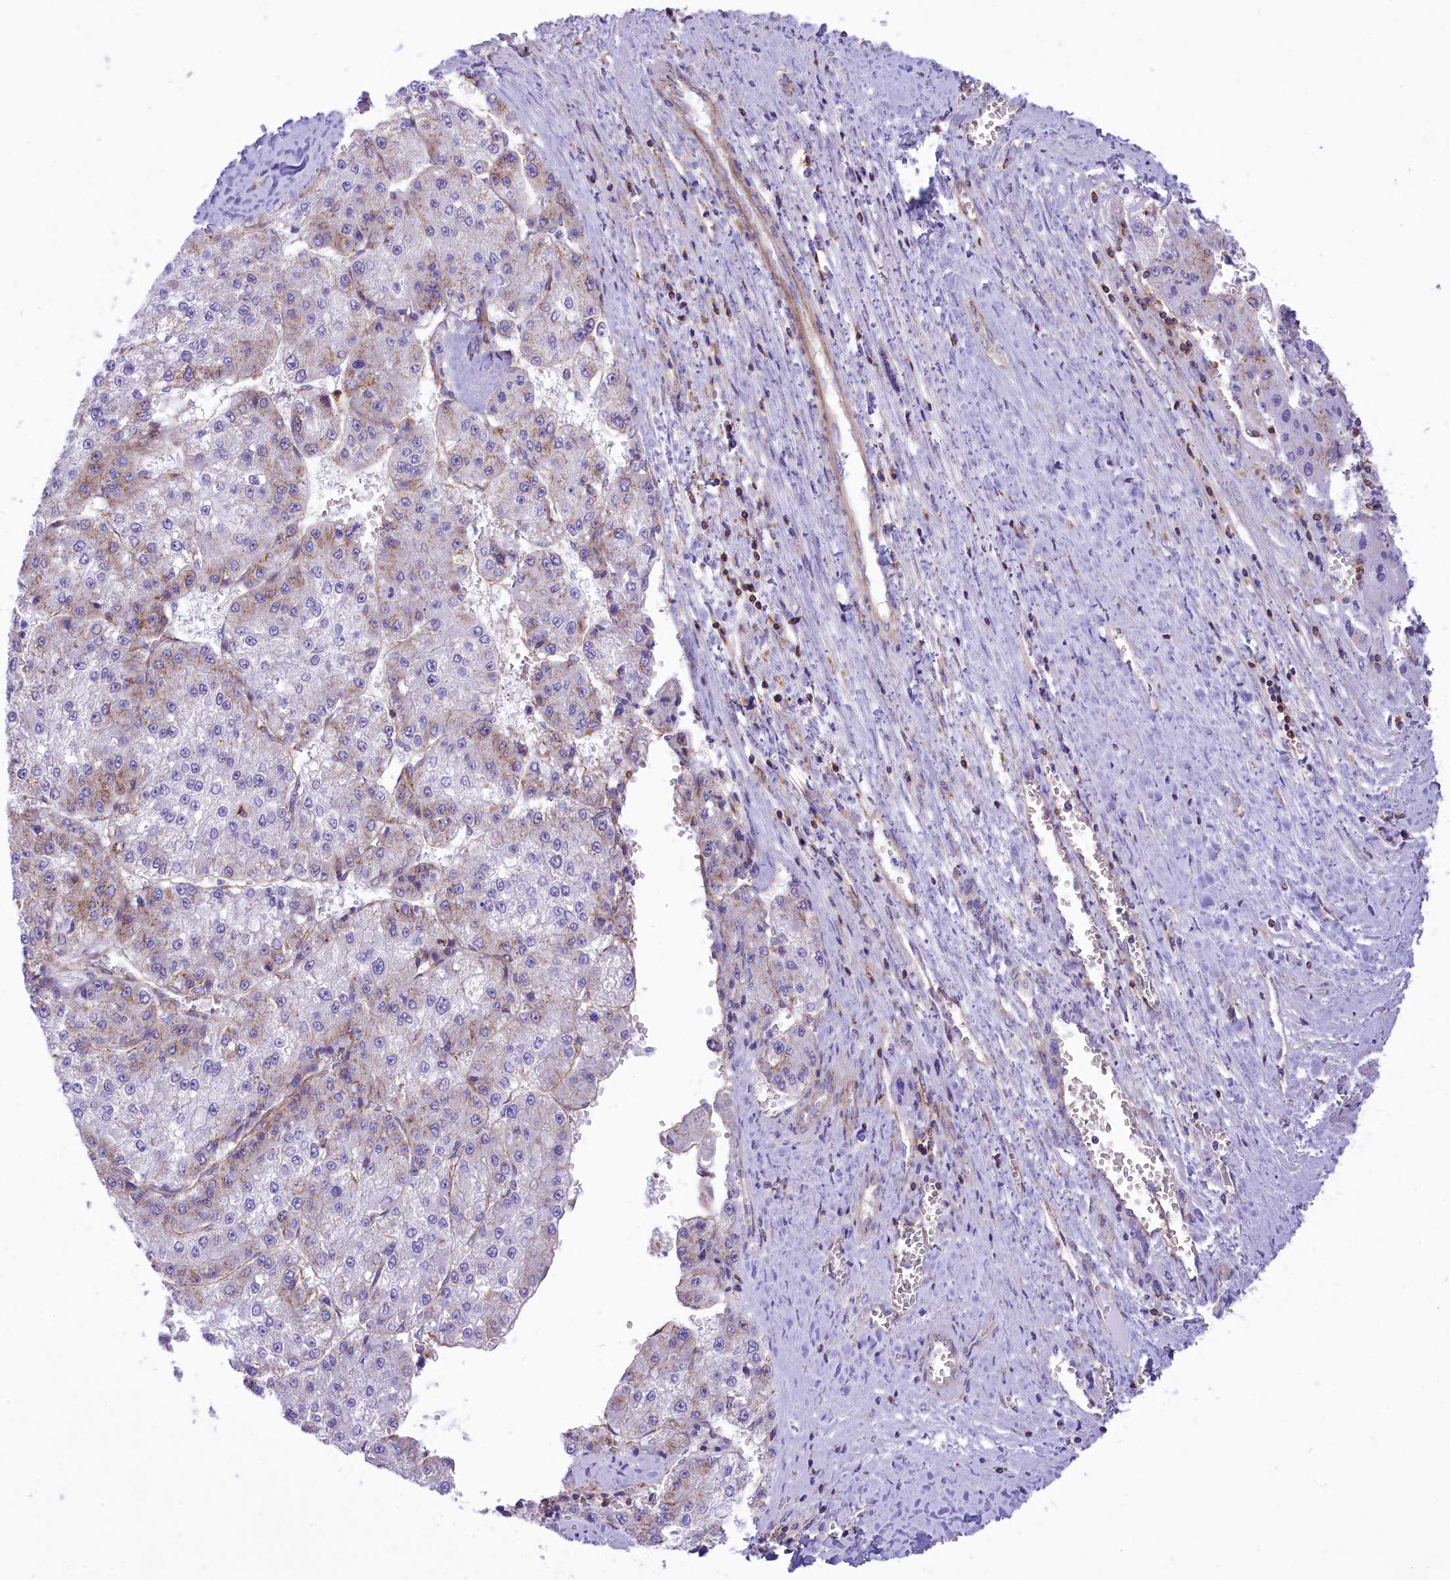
{"staining": {"intensity": "weak", "quantity": "<25%", "location": "cytoplasmic/membranous"}, "tissue": "liver cancer", "cell_type": "Tumor cells", "image_type": "cancer", "snomed": [{"axis": "morphology", "description": "Carcinoma, Hepatocellular, NOS"}, {"axis": "topography", "description": "Liver"}], "caption": "Immunohistochemical staining of liver cancer exhibits no significant expression in tumor cells.", "gene": "SEPTIN9", "patient": {"sex": "female", "age": 73}}